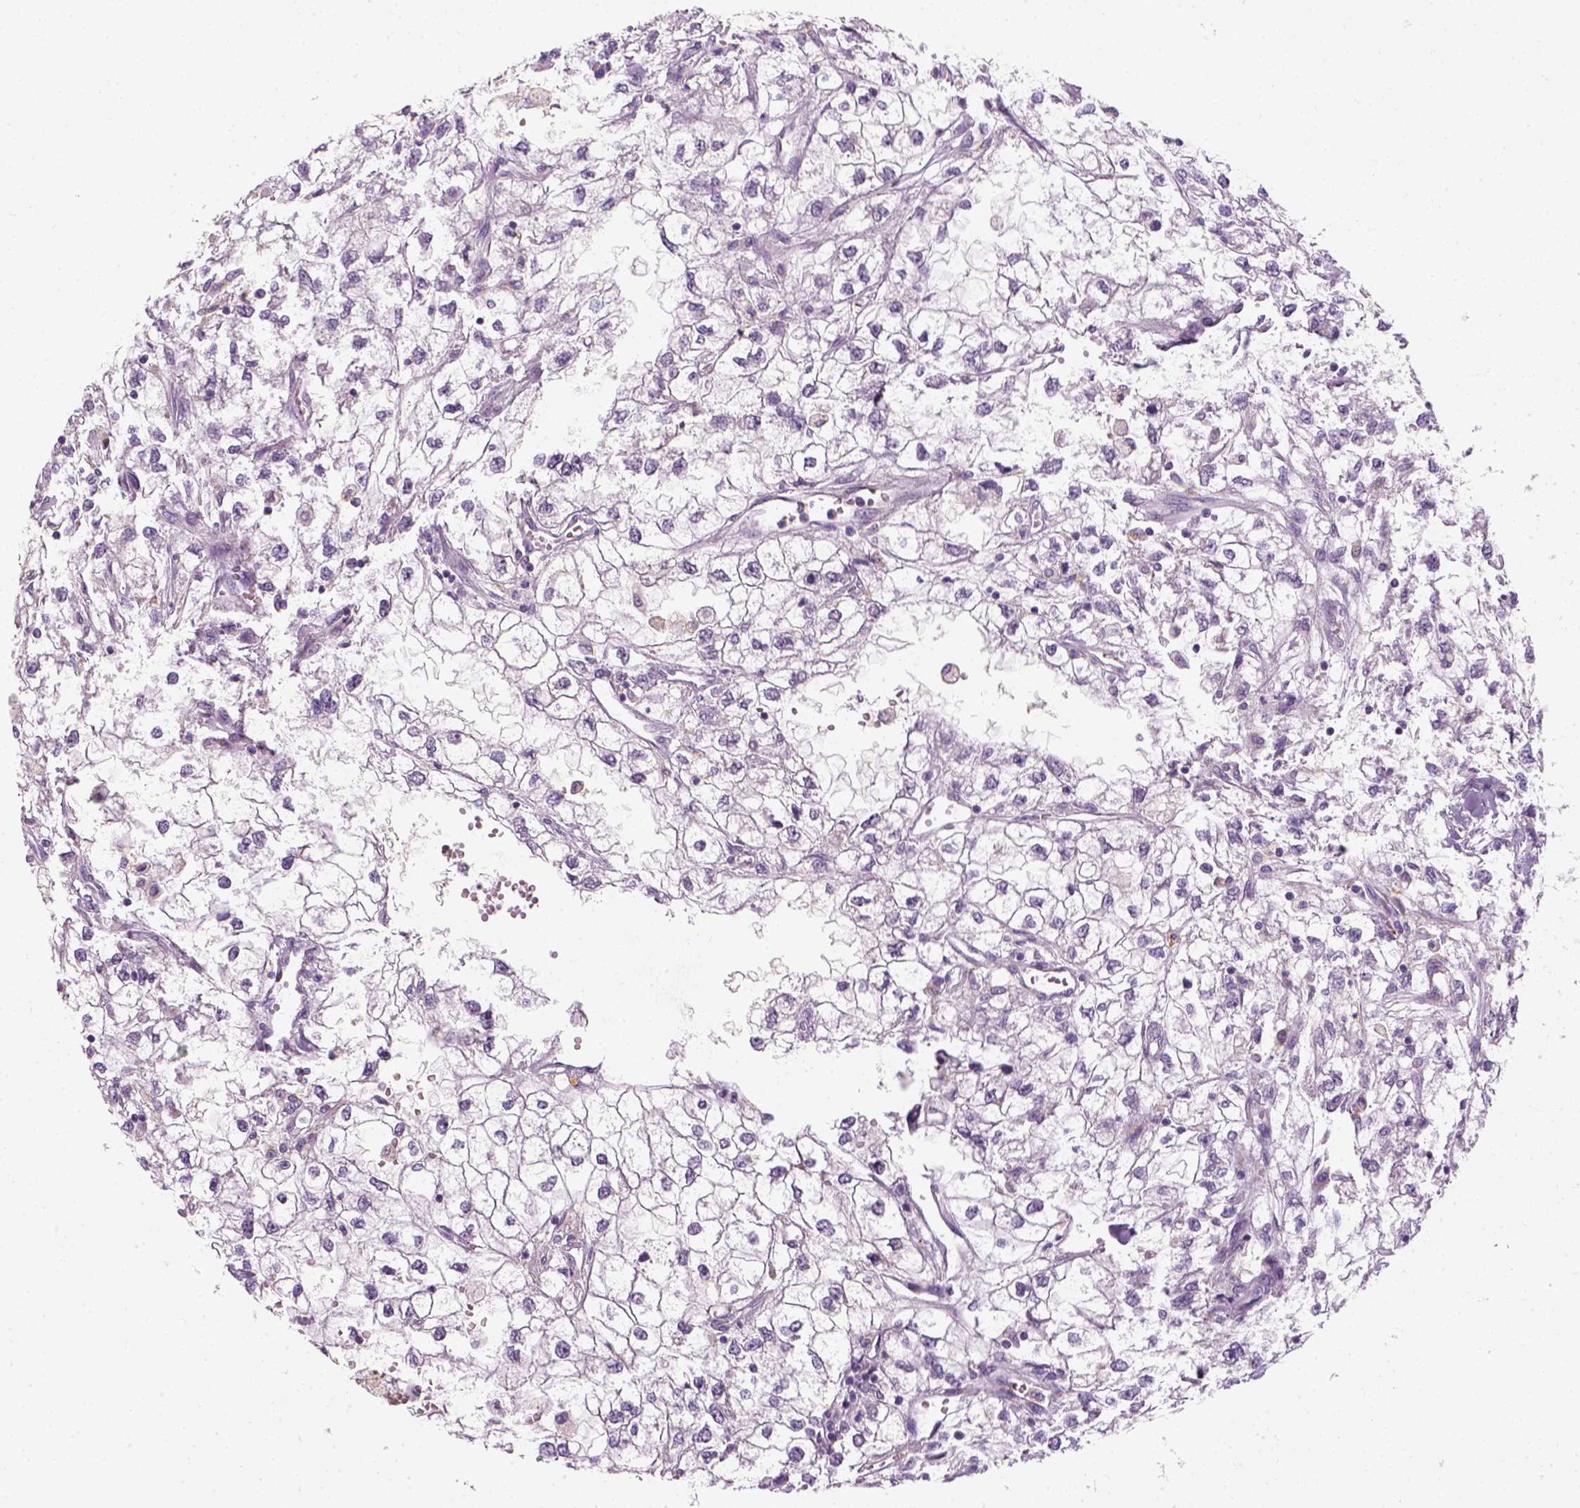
{"staining": {"intensity": "negative", "quantity": "none", "location": "none"}, "tissue": "renal cancer", "cell_type": "Tumor cells", "image_type": "cancer", "snomed": [{"axis": "morphology", "description": "Adenocarcinoma, NOS"}, {"axis": "topography", "description": "Kidney"}], "caption": "Protein analysis of adenocarcinoma (renal) reveals no significant expression in tumor cells.", "gene": "FAM163B", "patient": {"sex": "male", "age": 59}}